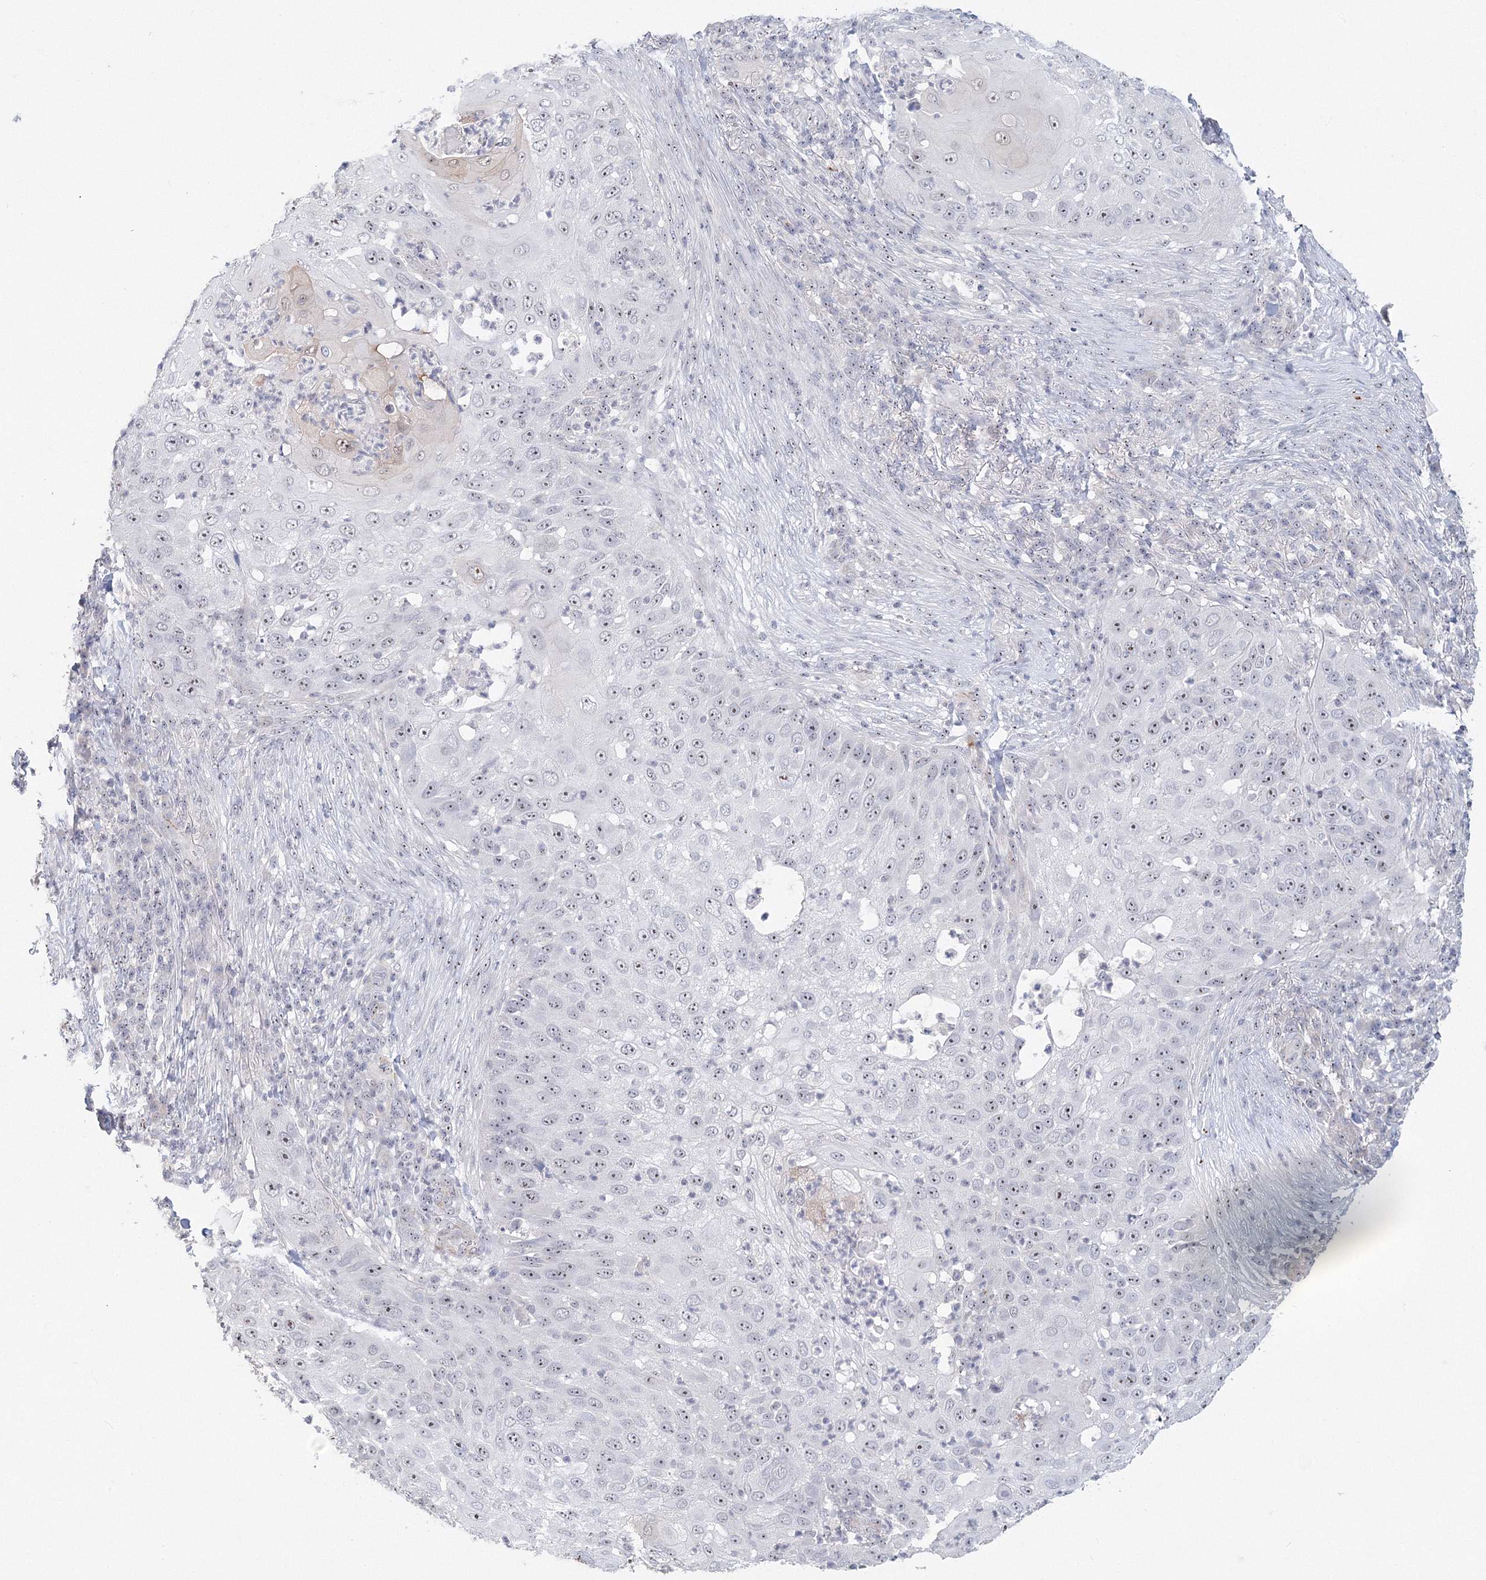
{"staining": {"intensity": "moderate", "quantity": "25%-75%", "location": "nuclear"}, "tissue": "skin cancer", "cell_type": "Tumor cells", "image_type": "cancer", "snomed": [{"axis": "morphology", "description": "Squamous cell carcinoma, NOS"}, {"axis": "topography", "description": "Skin"}], "caption": "Moderate nuclear protein positivity is present in approximately 25%-75% of tumor cells in skin cancer (squamous cell carcinoma). (DAB IHC, brown staining for protein, blue staining for nuclei).", "gene": "SIRT7", "patient": {"sex": "female", "age": 44}}